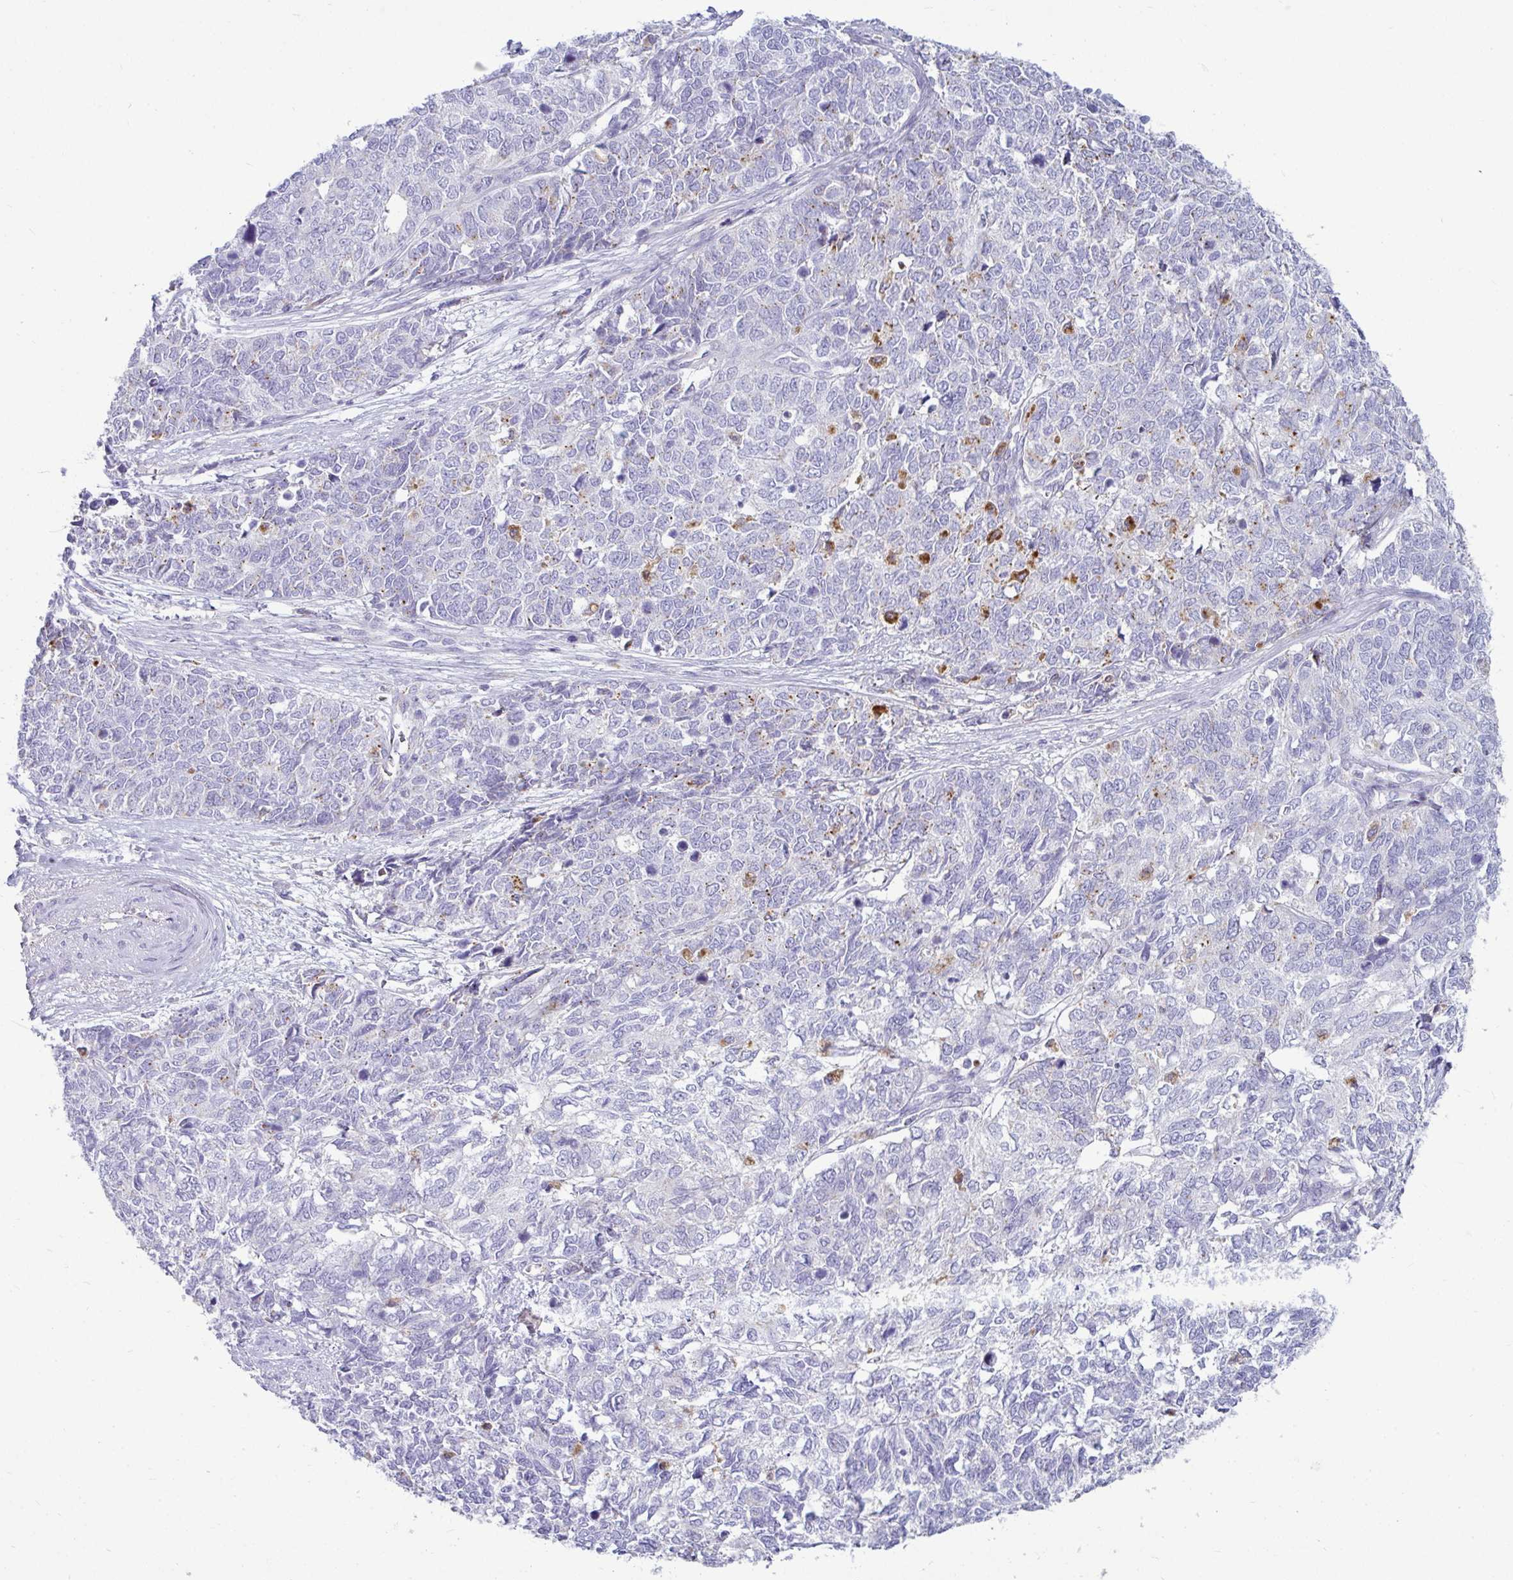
{"staining": {"intensity": "moderate", "quantity": "<25%", "location": "cytoplasmic/membranous"}, "tissue": "cervical cancer", "cell_type": "Tumor cells", "image_type": "cancer", "snomed": [{"axis": "morphology", "description": "Adenocarcinoma, NOS"}, {"axis": "topography", "description": "Cervix"}], "caption": "A brown stain highlights moderate cytoplasmic/membranous positivity of a protein in human adenocarcinoma (cervical) tumor cells. The protein of interest is shown in brown color, while the nuclei are stained blue.", "gene": "CTSZ", "patient": {"sex": "female", "age": 63}}